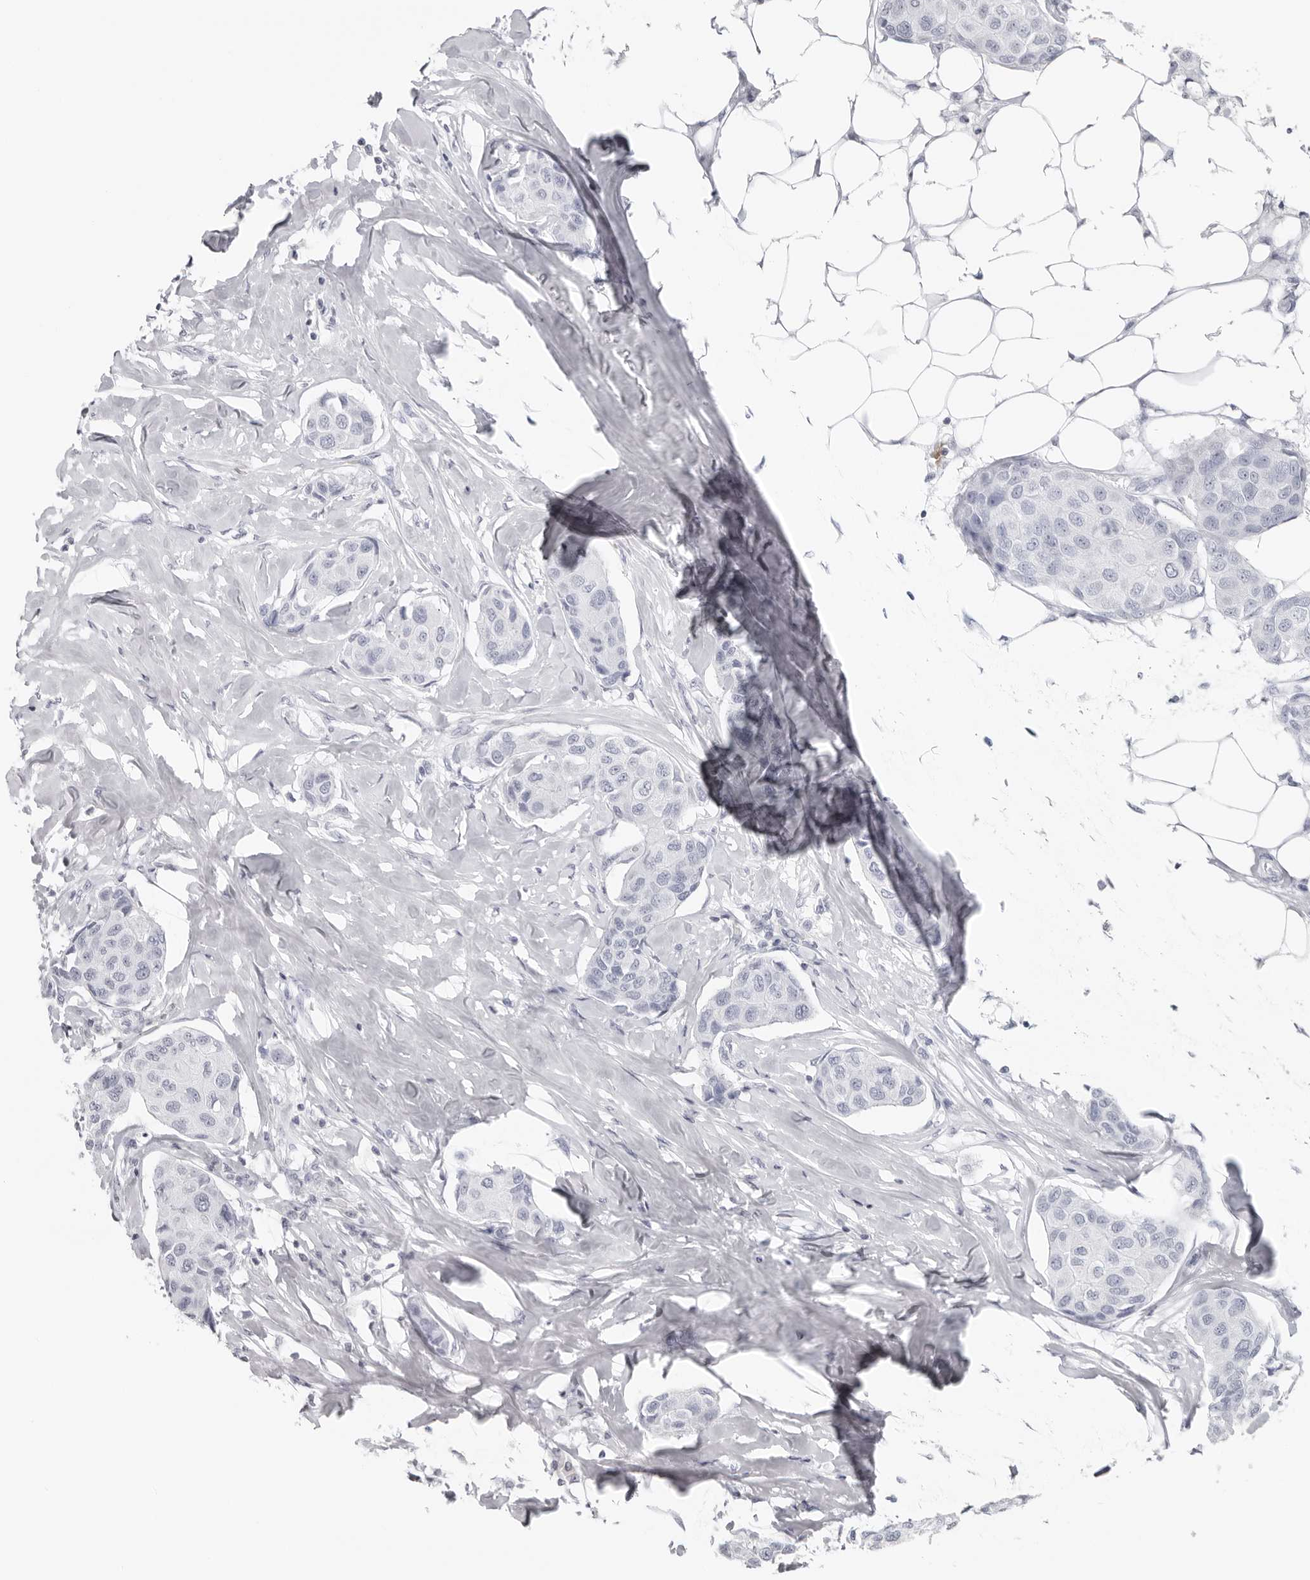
{"staining": {"intensity": "negative", "quantity": "none", "location": "none"}, "tissue": "breast cancer", "cell_type": "Tumor cells", "image_type": "cancer", "snomed": [{"axis": "morphology", "description": "Duct carcinoma"}, {"axis": "topography", "description": "Breast"}], "caption": "Micrograph shows no significant protein staining in tumor cells of breast intraductal carcinoma.", "gene": "EPB41", "patient": {"sex": "female", "age": 80}}